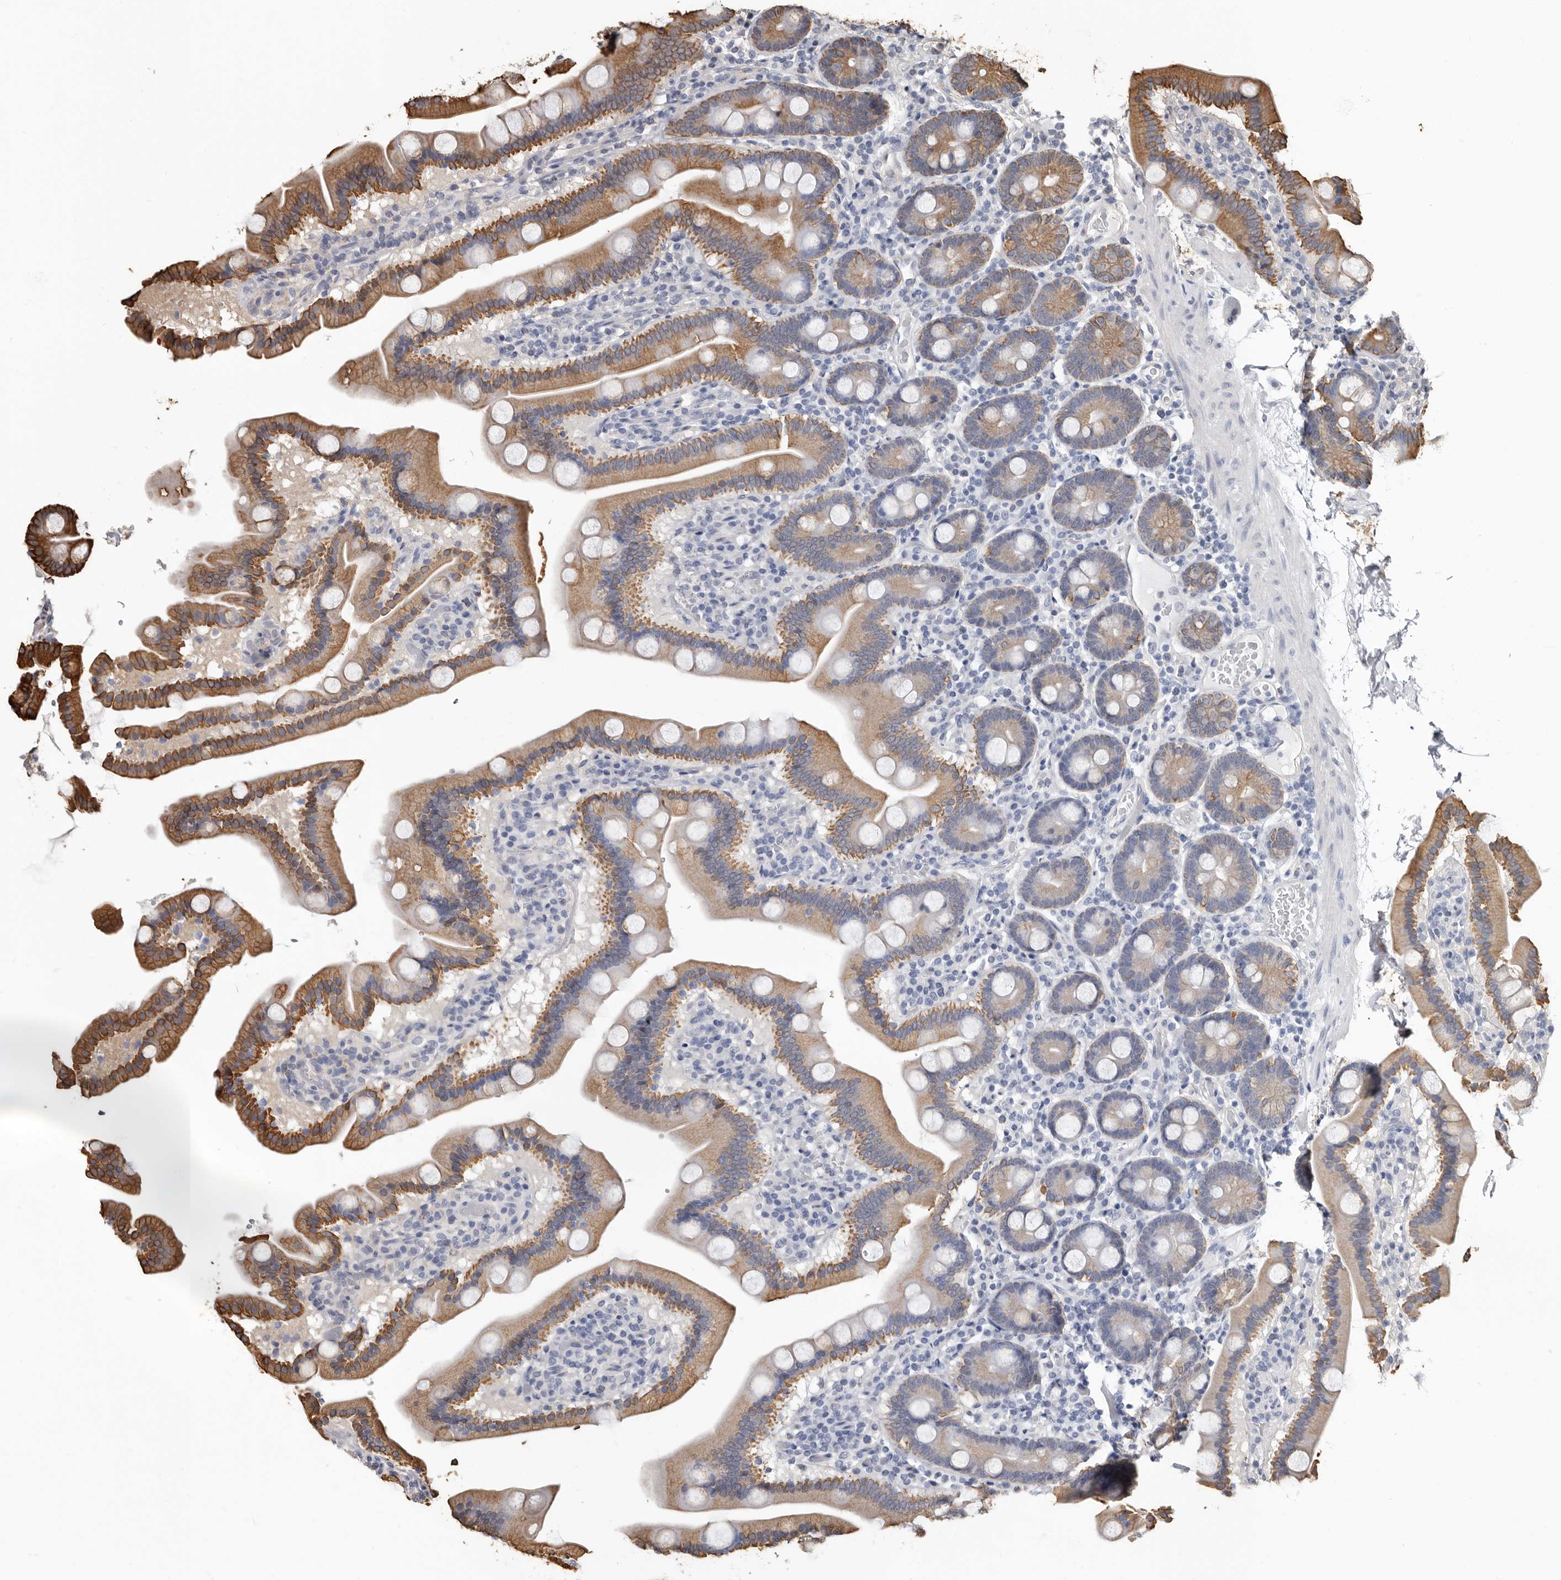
{"staining": {"intensity": "moderate", "quantity": ">75%", "location": "cytoplasmic/membranous"}, "tissue": "duodenum", "cell_type": "Glandular cells", "image_type": "normal", "snomed": [{"axis": "morphology", "description": "Normal tissue, NOS"}, {"axis": "topography", "description": "Duodenum"}], "caption": "Duodenum was stained to show a protein in brown. There is medium levels of moderate cytoplasmic/membranous expression in approximately >75% of glandular cells. Immunohistochemistry stains the protein of interest in brown and the nuclei are stained blue.", "gene": "MRPL18", "patient": {"sex": "male", "age": 55}}